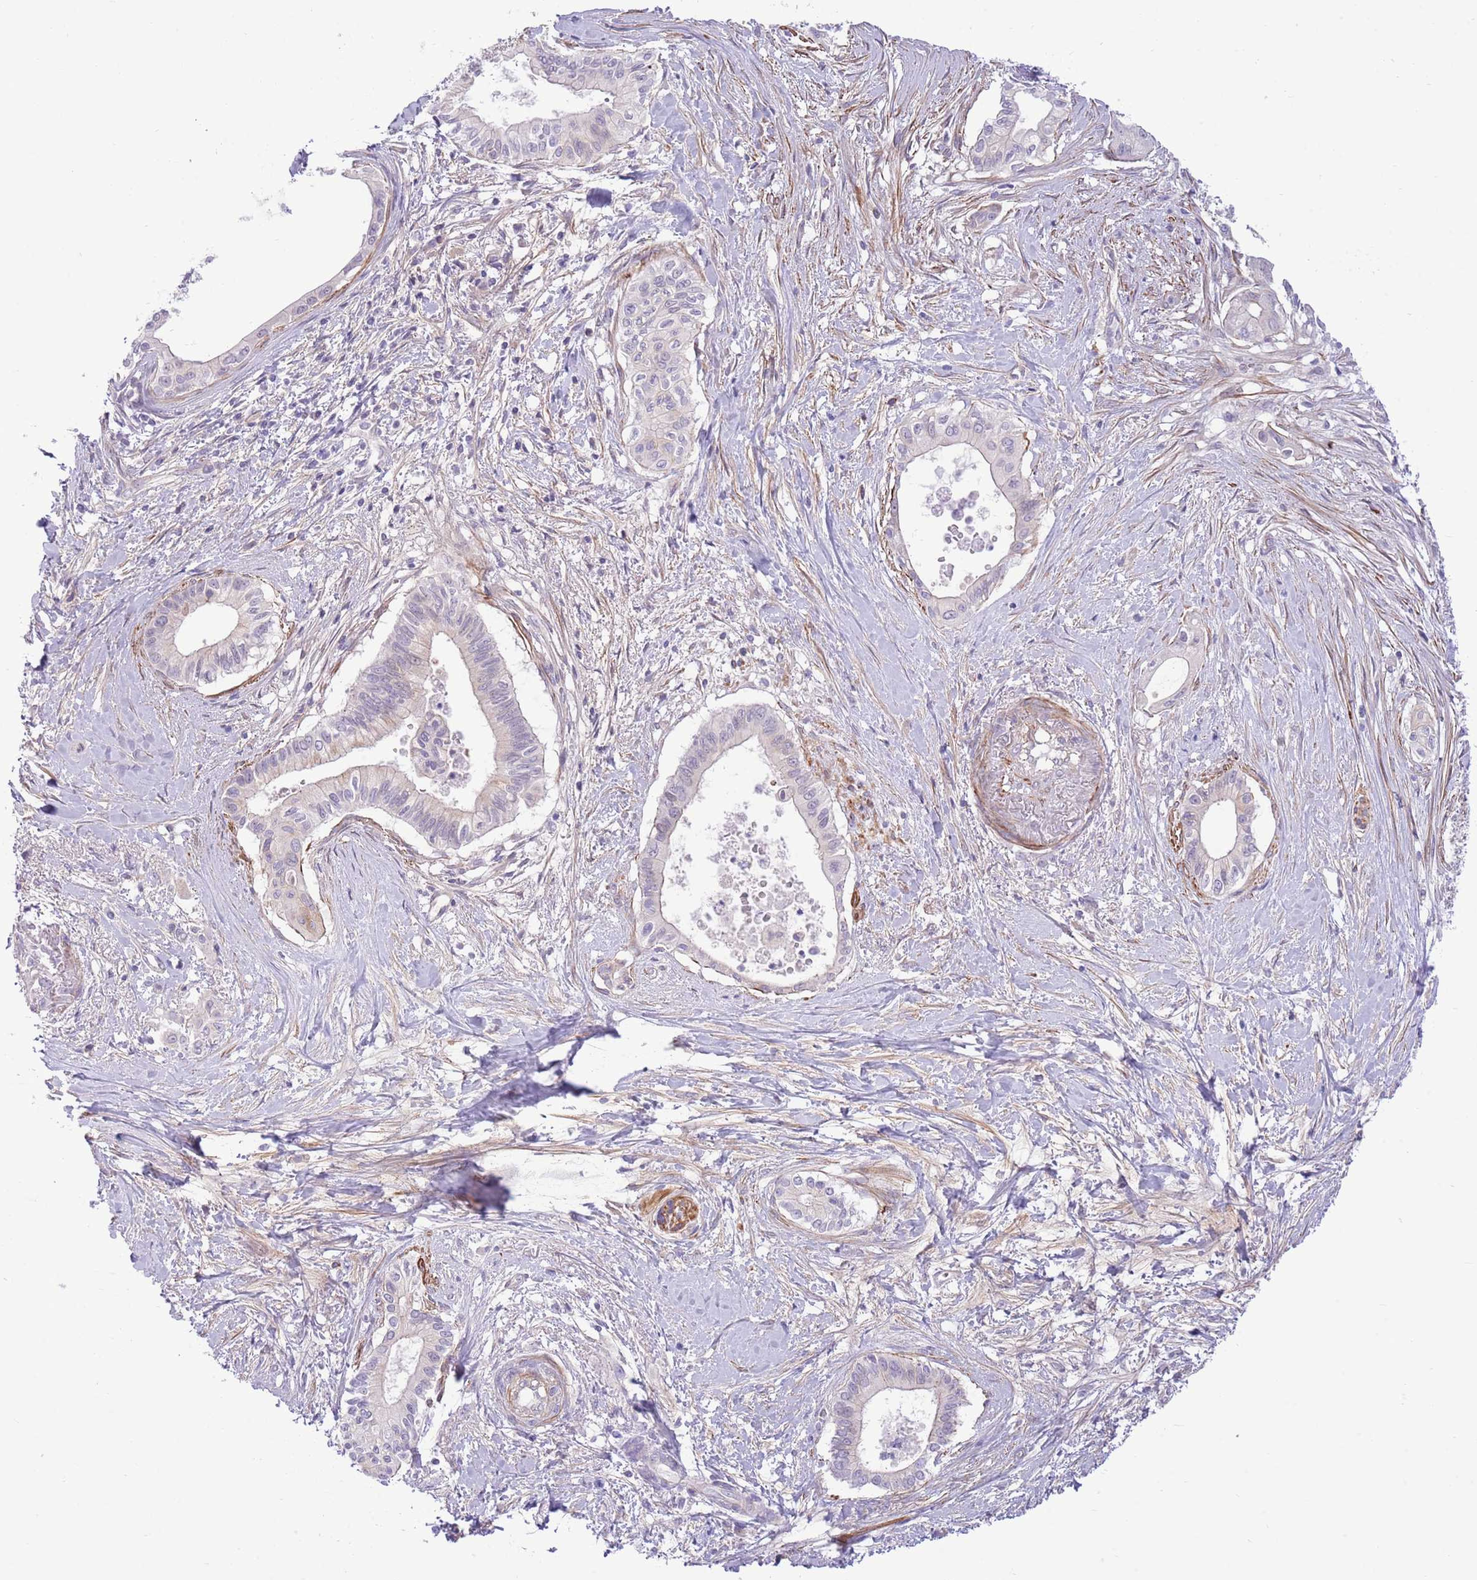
{"staining": {"intensity": "negative", "quantity": "none", "location": "none"}, "tissue": "pancreatic cancer", "cell_type": "Tumor cells", "image_type": "cancer", "snomed": [{"axis": "morphology", "description": "Adenocarcinoma, NOS"}, {"axis": "topography", "description": "Pancreas"}], "caption": "Immunohistochemistry histopathology image of adenocarcinoma (pancreatic) stained for a protein (brown), which exhibits no positivity in tumor cells.", "gene": "ZC4H2", "patient": {"sex": "male", "age": 78}}